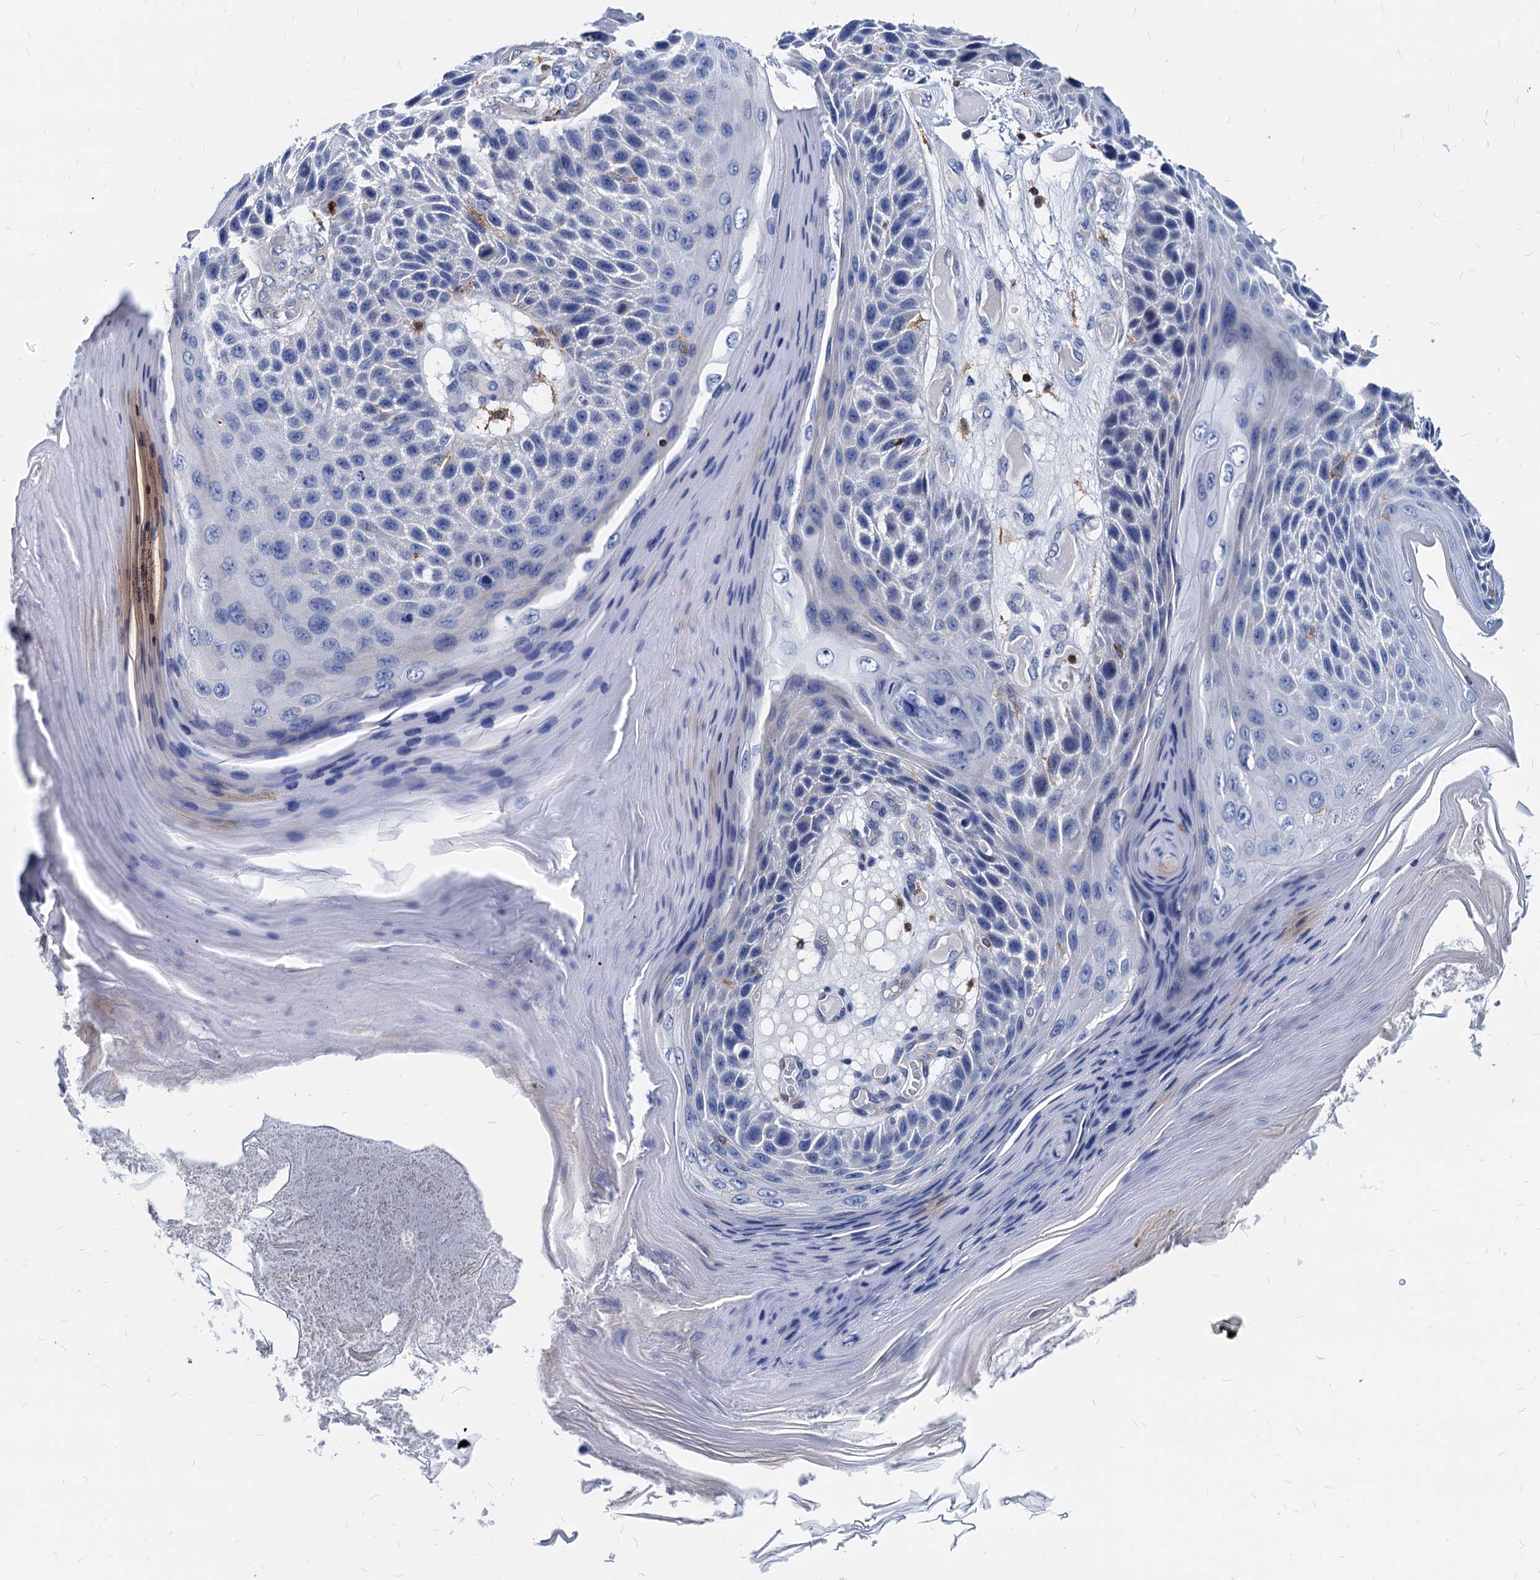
{"staining": {"intensity": "negative", "quantity": "none", "location": "none"}, "tissue": "skin cancer", "cell_type": "Tumor cells", "image_type": "cancer", "snomed": [{"axis": "morphology", "description": "Squamous cell carcinoma, NOS"}, {"axis": "topography", "description": "Skin"}], "caption": "Immunohistochemical staining of skin cancer reveals no significant positivity in tumor cells.", "gene": "LCP2", "patient": {"sex": "female", "age": 88}}